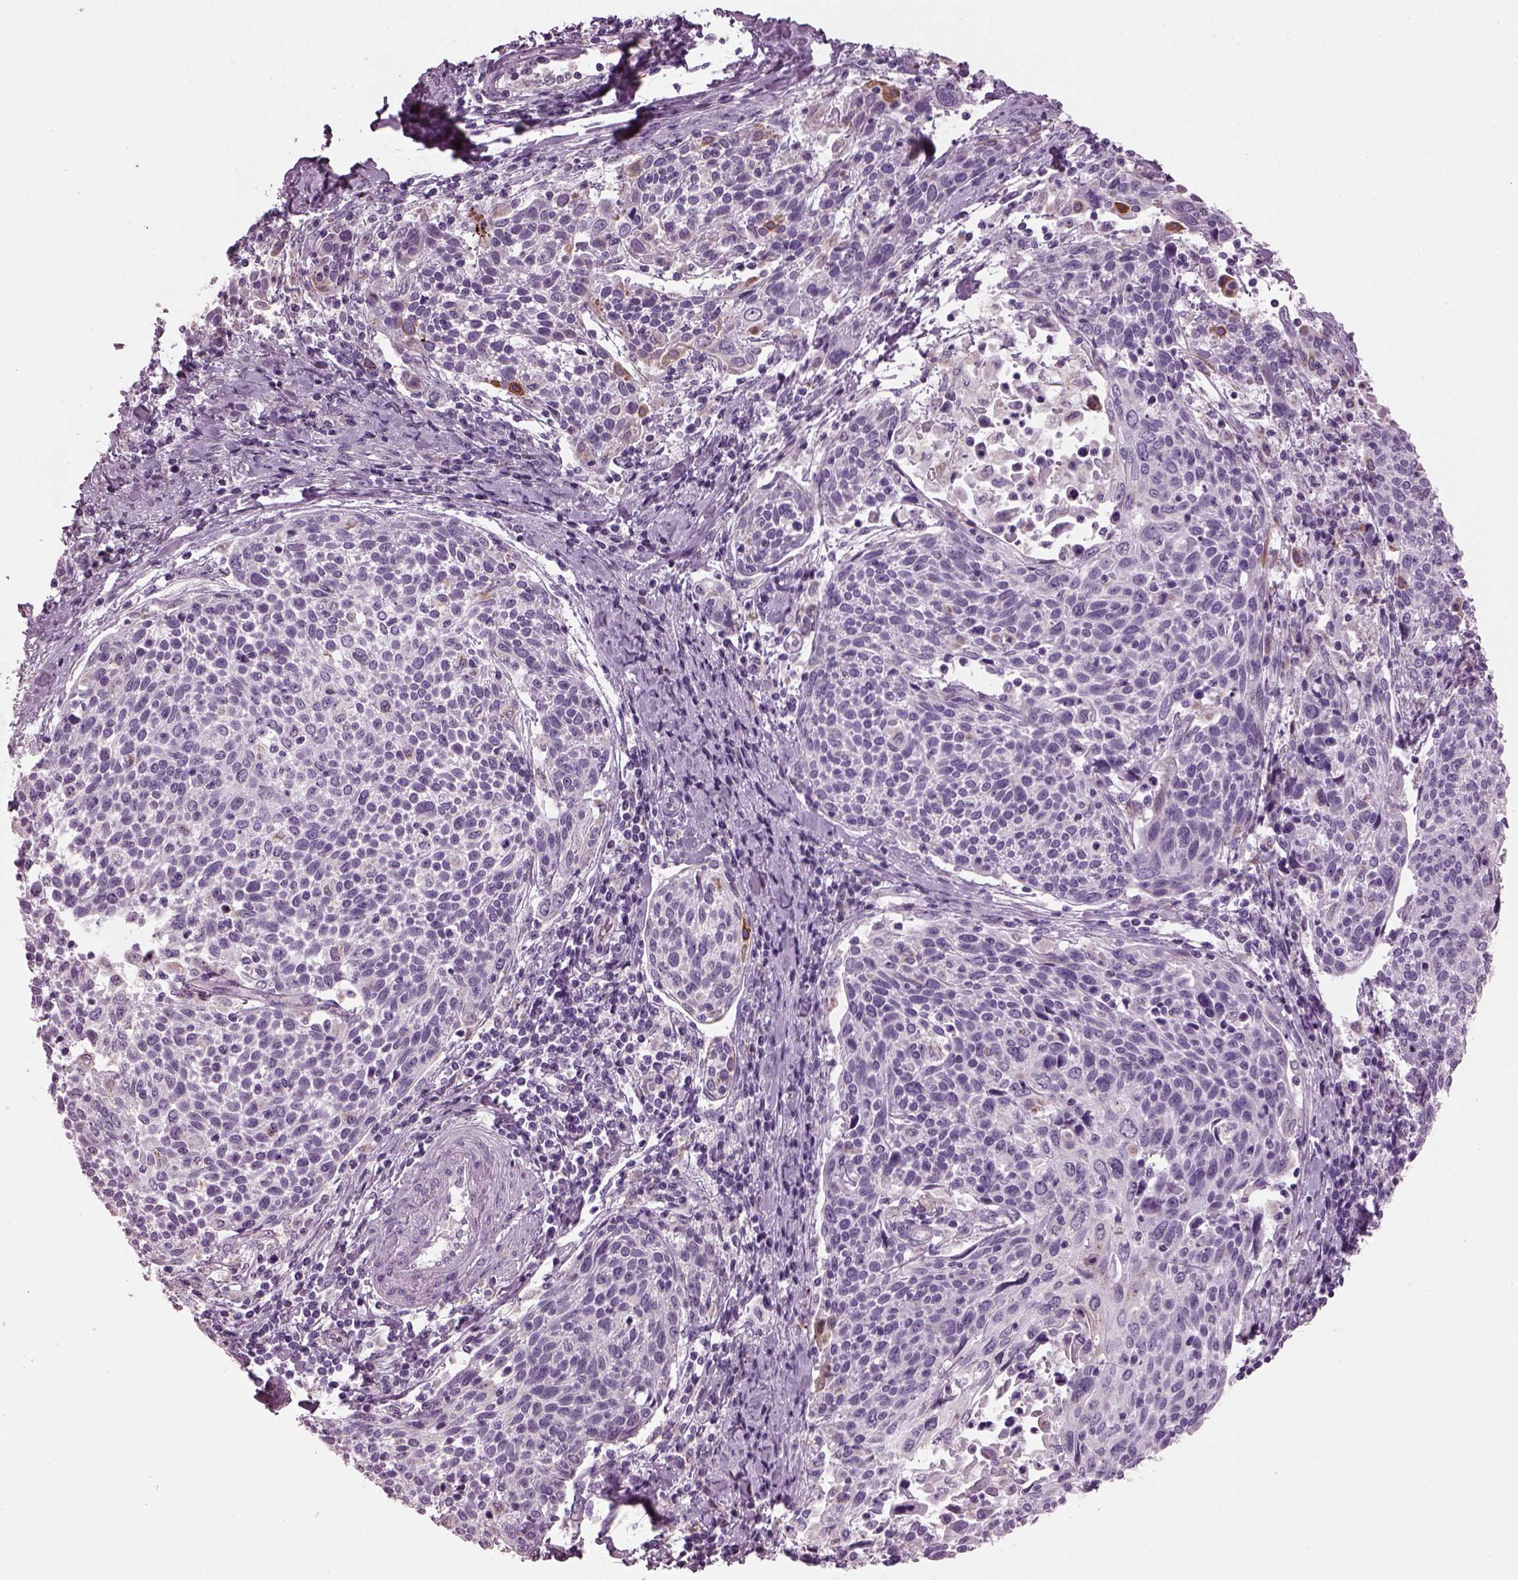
{"staining": {"intensity": "negative", "quantity": "none", "location": "none"}, "tissue": "cervical cancer", "cell_type": "Tumor cells", "image_type": "cancer", "snomed": [{"axis": "morphology", "description": "Squamous cell carcinoma, NOS"}, {"axis": "topography", "description": "Cervix"}], "caption": "Tumor cells are negative for brown protein staining in squamous cell carcinoma (cervical).", "gene": "PRR9", "patient": {"sex": "female", "age": 61}}